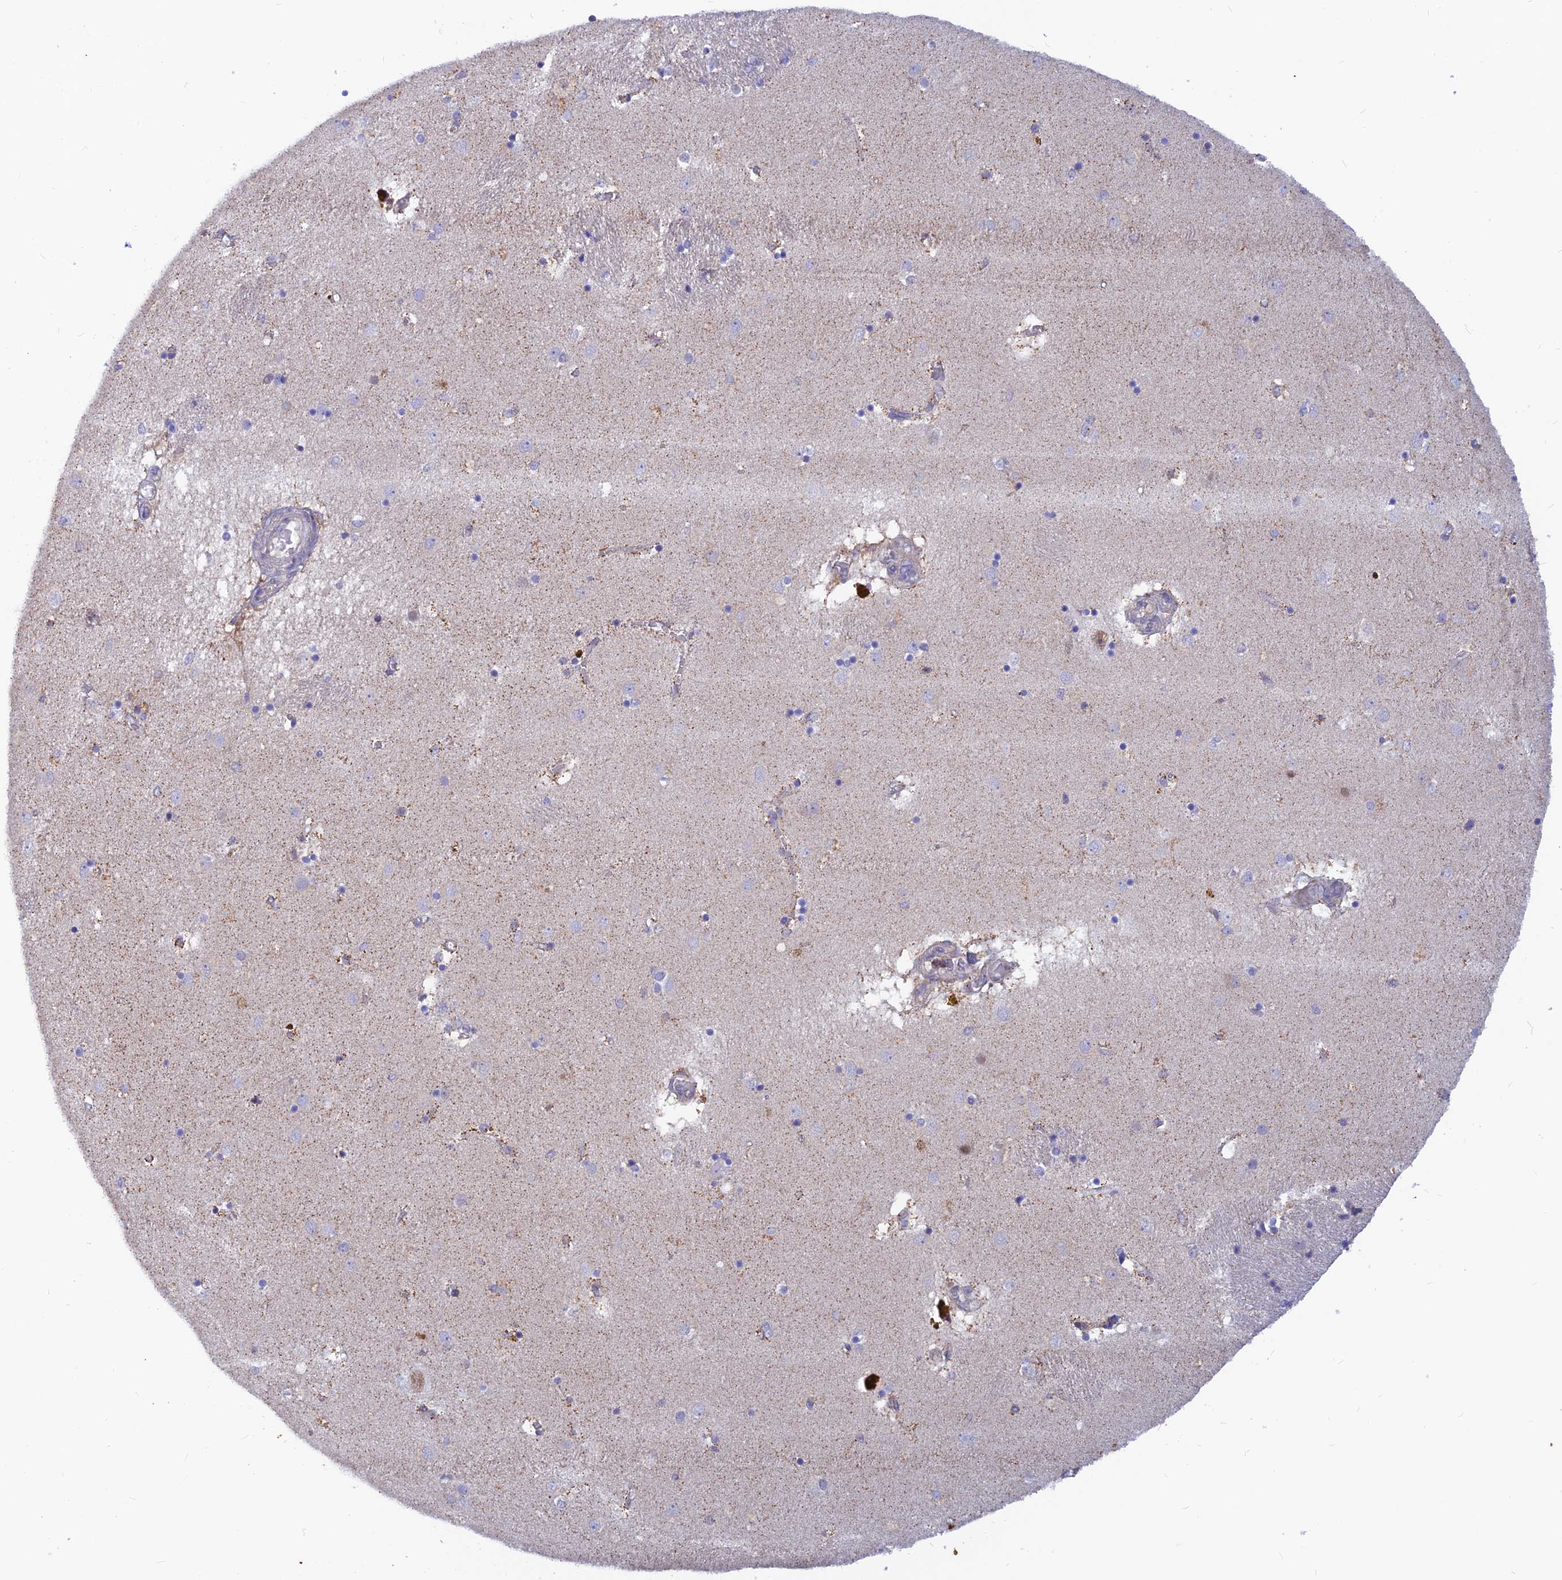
{"staining": {"intensity": "negative", "quantity": "none", "location": "none"}, "tissue": "caudate", "cell_type": "Glial cells", "image_type": "normal", "snomed": [{"axis": "morphology", "description": "Normal tissue, NOS"}, {"axis": "topography", "description": "Lateral ventricle wall"}], "caption": "This is an immunohistochemistry micrograph of normal caudate. There is no staining in glial cells.", "gene": "DNAJC16", "patient": {"sex": "male", "age": 70}}